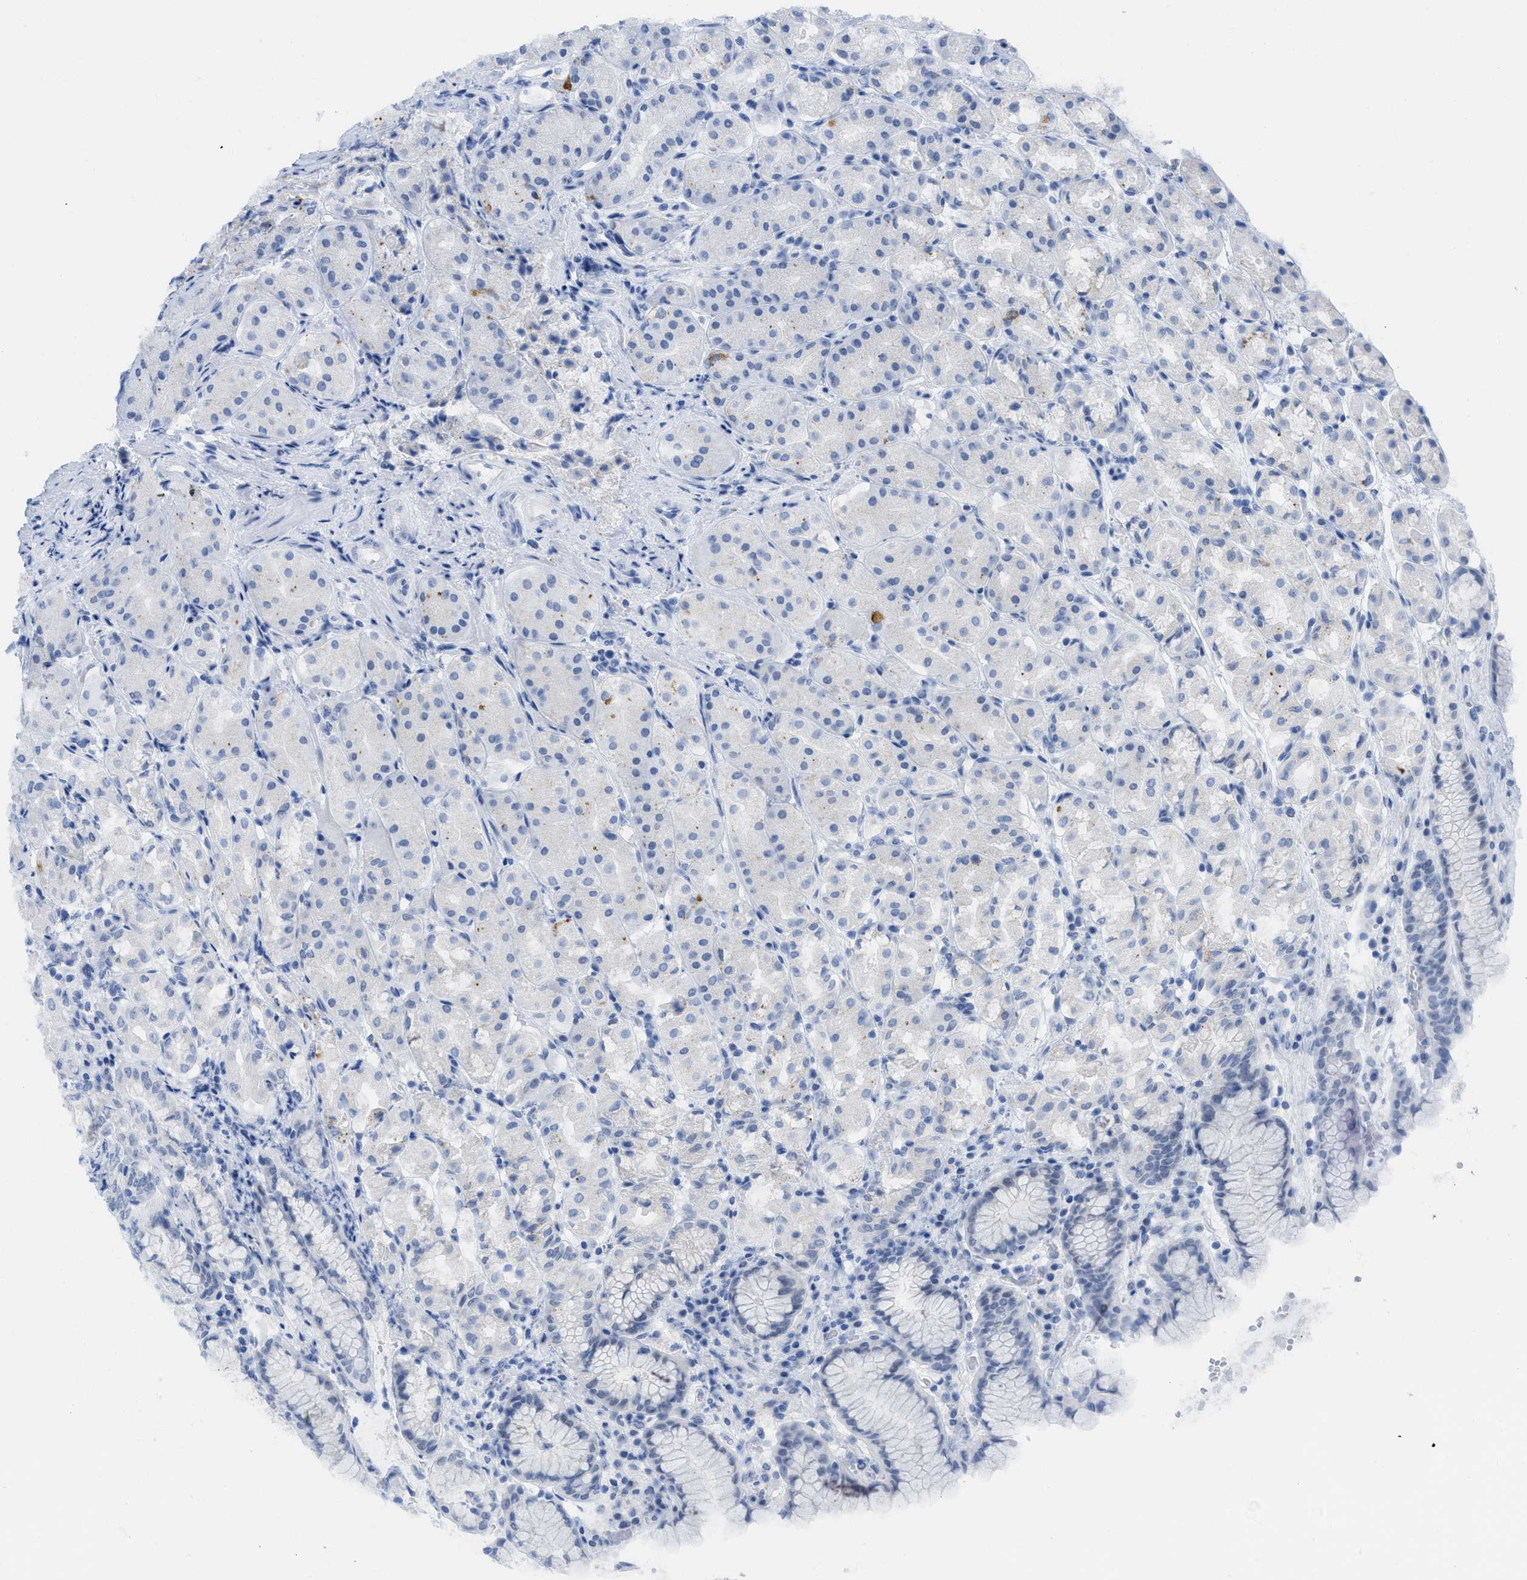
{"staining": {"intensity": "negative", "quantity": "none", "location": "none"}, "tissue": "stomach", "cell_type": "Glandular cells", "image_type": "normal", "snomed": [{"axis": "morphology", "description": "Normal tissue, NOS"}, {"axis": "topography", "description": "Stomach"}, {"axis": "topography", "description": "Stomach, lower"}], "caption": "Glandular cells show no significant protein positivity in unremarkable stomach.", "gene": "WDR4", "patient": {"sex": "female", "age": 56}}